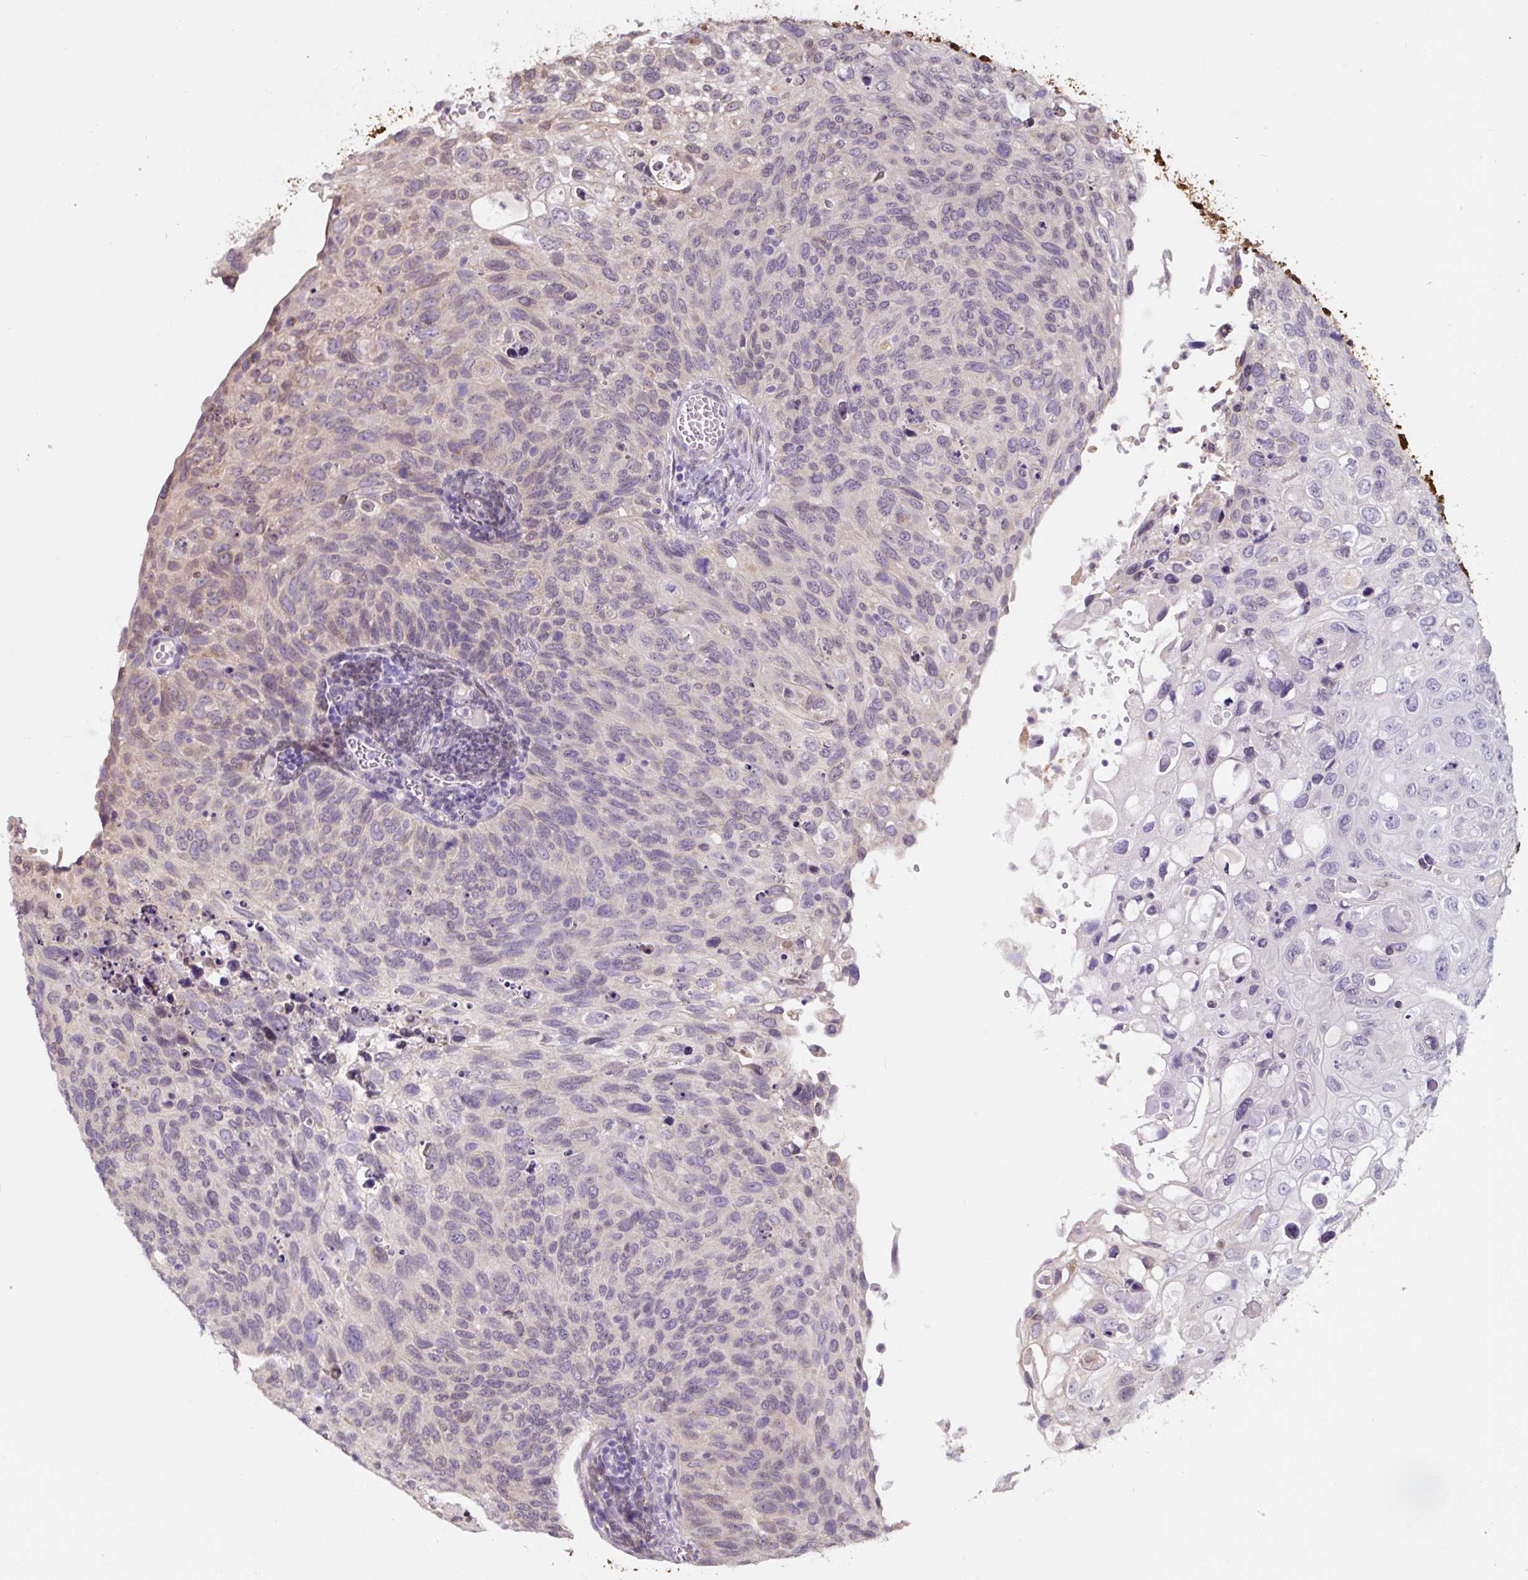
{"staining": {"intensity": "weak", "quantity": "<25%", "location": "cytoplasmic/membranous"}, "tissue": "cervical cancer", "cell_type": "Tumor cells", "image_type": "cancer", "snomed": [{"axis": "morphology", "description": "Squamous cell carcinoma, NOS"}, {"axis": "topography", "description": "Cervix"}], "caption": "Tumor cells are negative for brown protein staining in cervical squamous cell carcinoma.", "gene": "ASRGL1", "patient": {"sex": "female", "age": 70}}